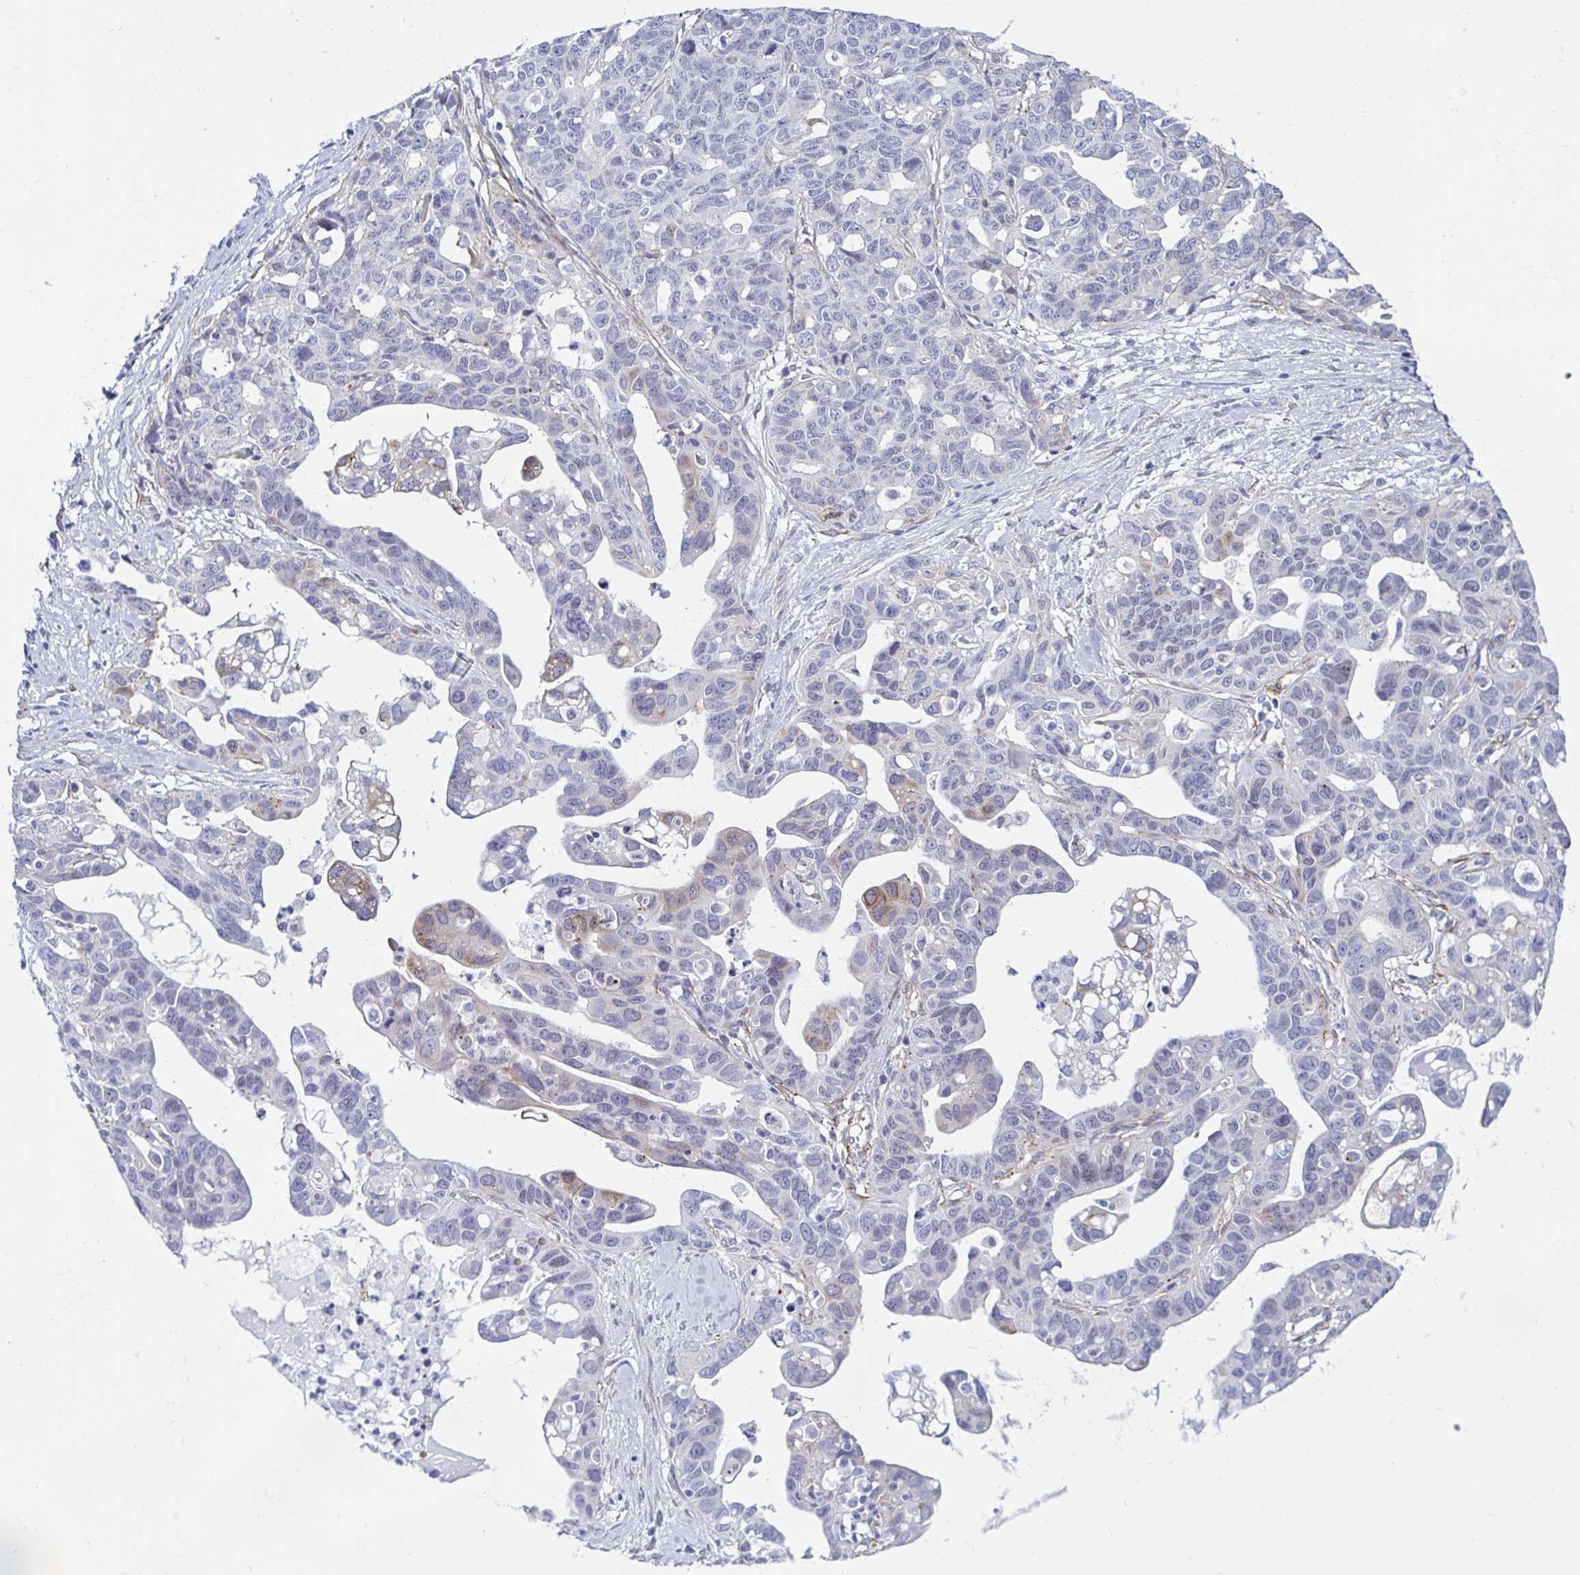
{"staining": {"intensity": "negative", "quantity": "none", "location": "none"}, "tissue": "ovarian cancer", "cell_type": "Tumor cells", "image_type": "cancer", "snomed": [{"axis": "morphology", "description": "Cystadenocarcinoma, serous, NOS"}, {"axis": "topography", "description": "Ovary"}], "caption": "This micrograph is of ovarian serous cystadenocarcinoma stained with immunohistochemistry (IHC) to label a protein in brown with the nuclei are counter-stained blue. There is no staining in tumor cells.", "gene": "ANKRD62", "patient": {"sex": "female", "age": 69}}